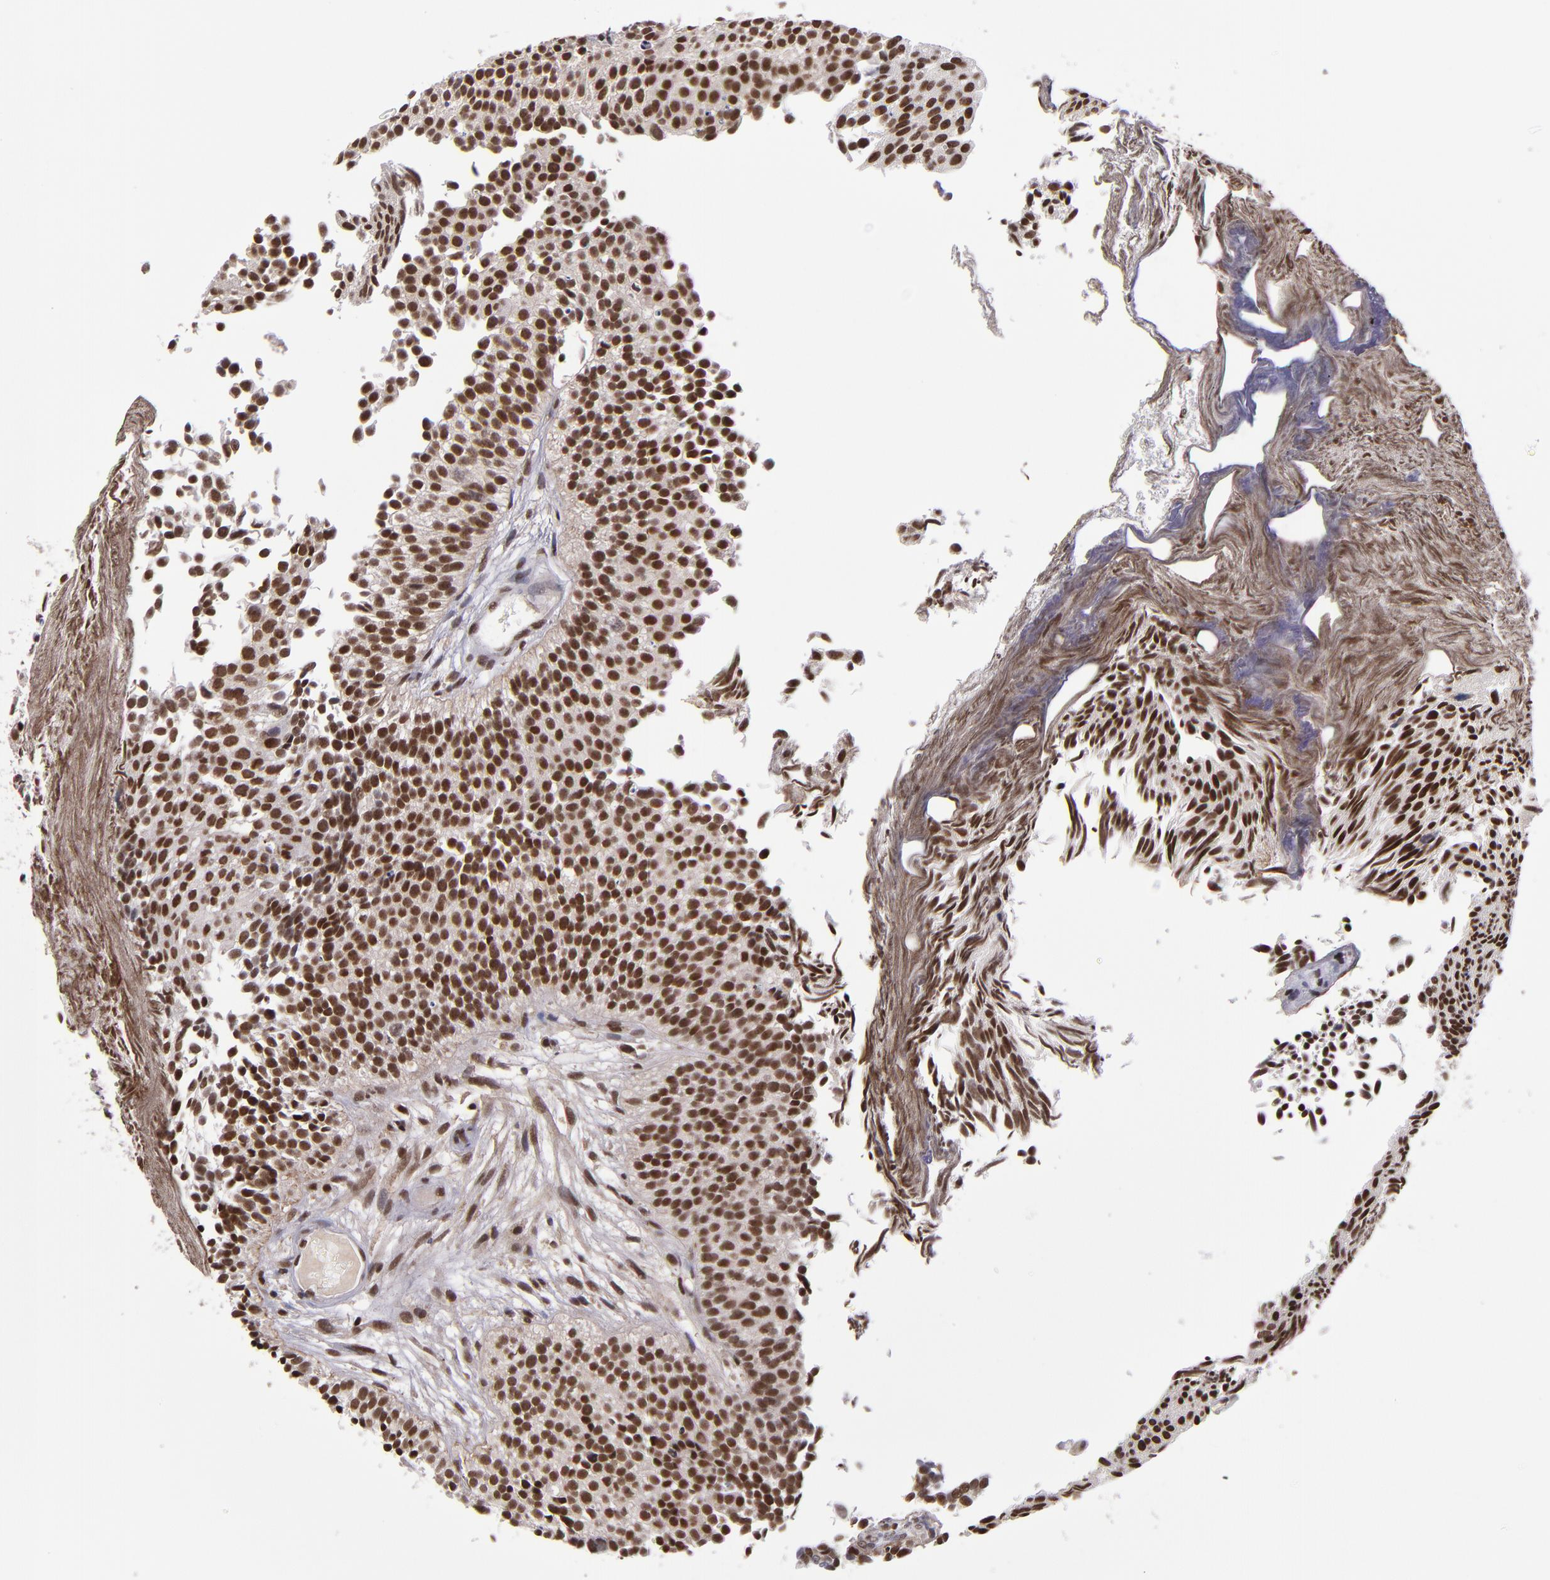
{"staining": {"intensity": "strong", "quantity": ">75%", "location": "nuclear"}, "tissue": "urothelial cancer", "cell_type": "Tumor cells", "image_type": "cancer", "snomed": [{"axis": "morphology", "description": "Urothelial carcinoma, Low grade"}, {"axis": "topography", "description": "Urinary bladder"}], "caption": "Immunohistochemical staining of human urothelial cancer demonstrates high levels of strong nuclear protein expression in about >75% of tumor cells.", "gene": "EP300", "patient": {"sex": "male", "age": 84}}